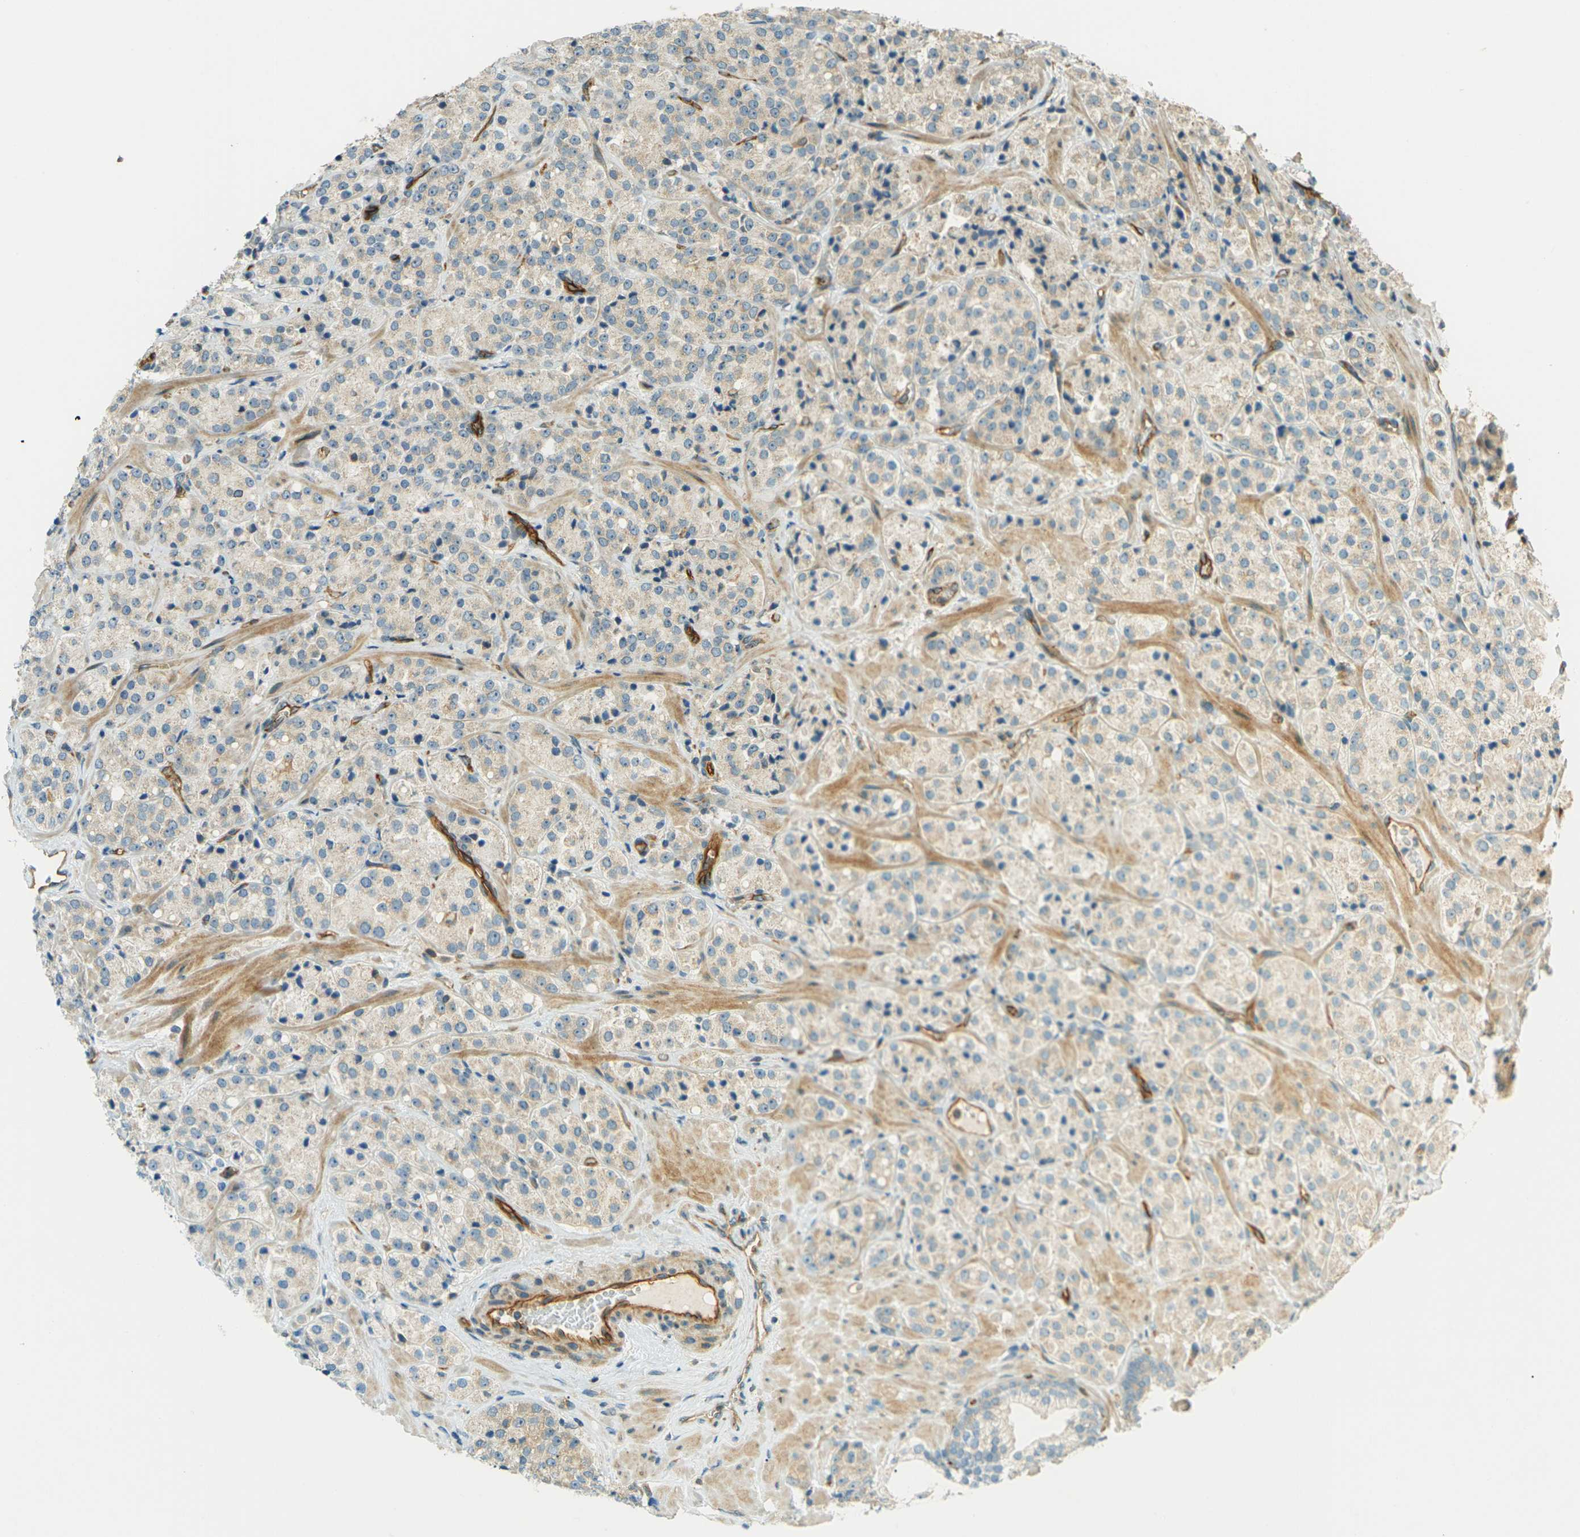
{"staining": {"intensity": "weak", "quantity": "25%-75%", "location": "cytoplasmic/membranous"}, "tissue": "prostate cancer", "cell_type": "Tumor cells", "image_type": "cancer", "snomed": [{"axis": "morphology", "description": "Adenocarcinoma, High grade"}, {"axis": "topography", "description": "Prostate"}], "caption": "Immunohistochemistry (IHC) image of neoplastic tissue: prostate adenocarcinoma (high-grade) stained using immunohistochemistry displays low levels of weak protein expression localized specifically in the cytoplasmic/membranous of tumor cells, appearing as a cytoplasmic/membranous brown color.", "gene": "S1PR1", "patient": {"sex": "male", "age": 64}}